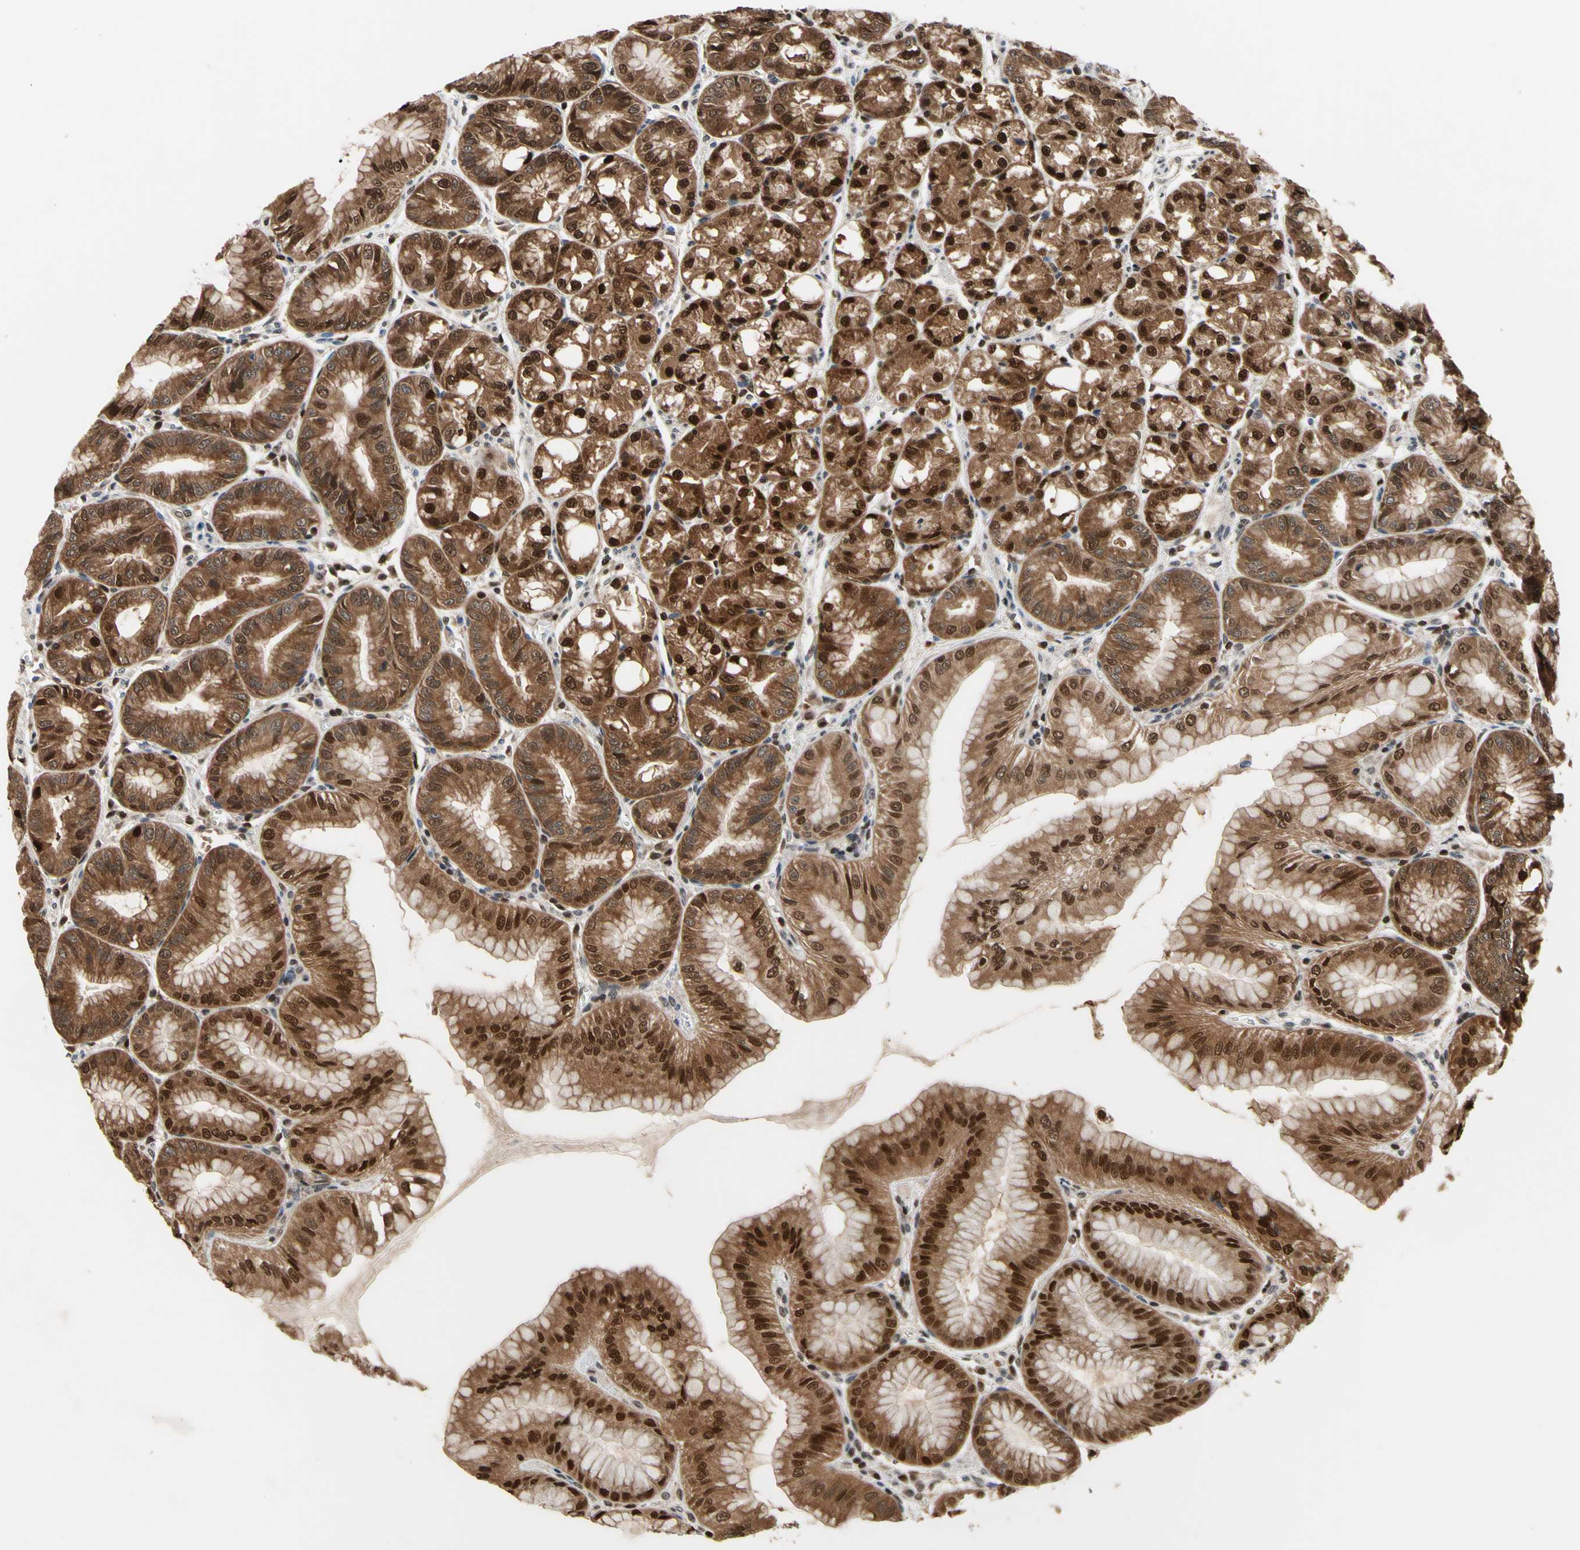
{"staining": {"intensity": "strong", "quantity": ">75%", "location": "cytoplasmic/membranous,nuclear"}, "tissue": "stomach", "cell_type": "Glandular cells", "image_type": "normal", "snomed": [{"axis": "morphology", "description": "Normal tissue, NOS"}, {"axis": "topography", "description": "Stomach, lower"}], "caption": "Glandular cells reveal high levels of strong cytoplasmic/membranous,nuclear staining in about >75% of cells in normal human stomach.", "gene": "GSR", "patient": {"sex": "male", "age": 71}}